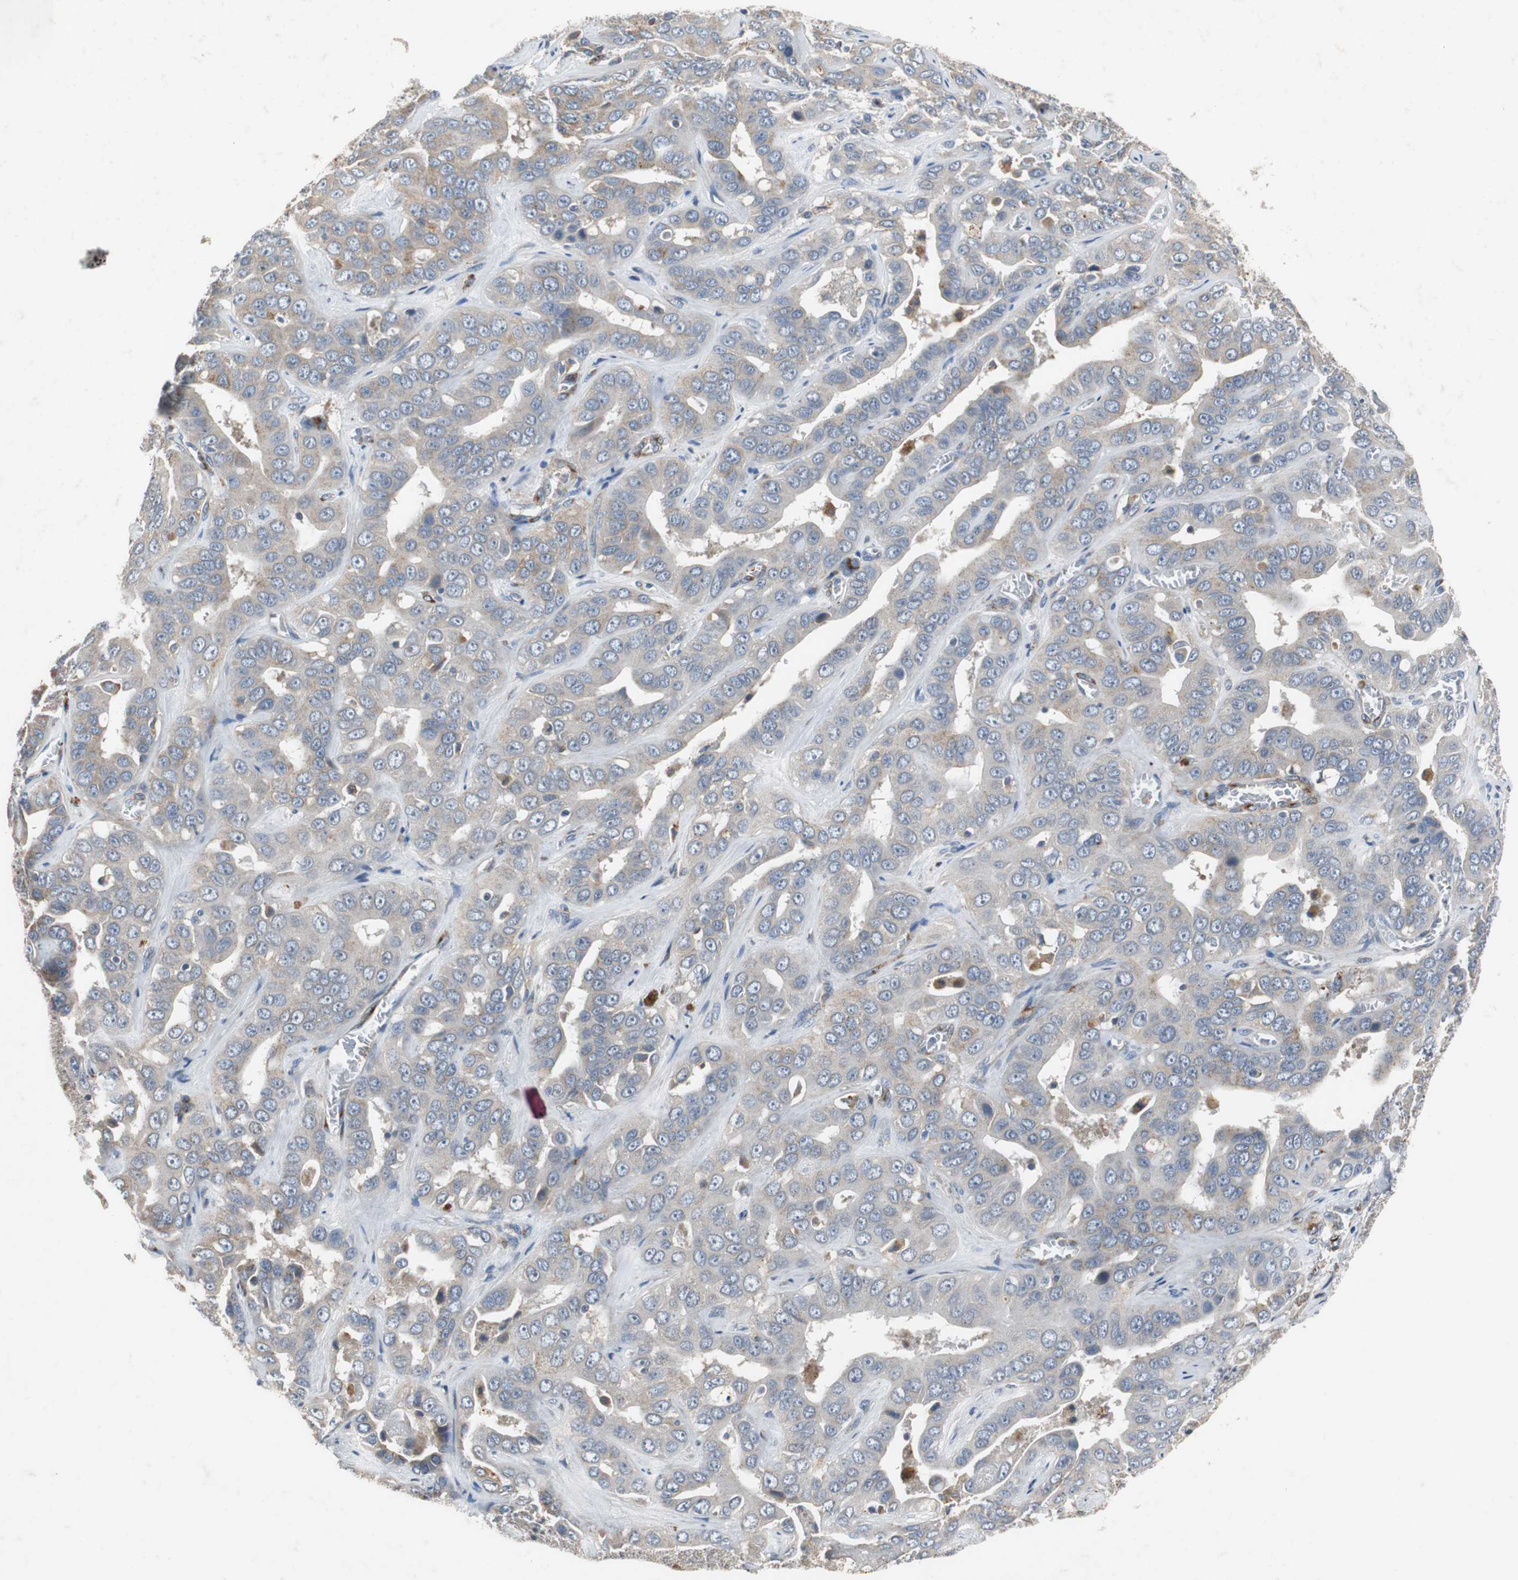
{"staining": {"intensity": "weak", "quantity": "25%-75%", "location": "cytoplasmic/membranous"}, "tissue": "liver cancer", "cell_type": "Tumor cells", "image_type": "cancer", "snomed": [{"axis": "morphology", "description": "Cholangiocarcinoma"}, {"axis": "topography", "description": "Liver"}], "caption": "Protein positivity by immunohistochemistry demonstrates weak cytoplasmic/membranous expression in approximately 25%-75% of tumor cells in cholangiocarcinoma (liver). The staining is performed using DAB (3,3'-diaminobenzidine) brown chromogen to label protein expression. The nuclei are counter-stained blue using hematoxylin.", "gene": "SORT1", "patient": {"sex": "female", "age": 52}}